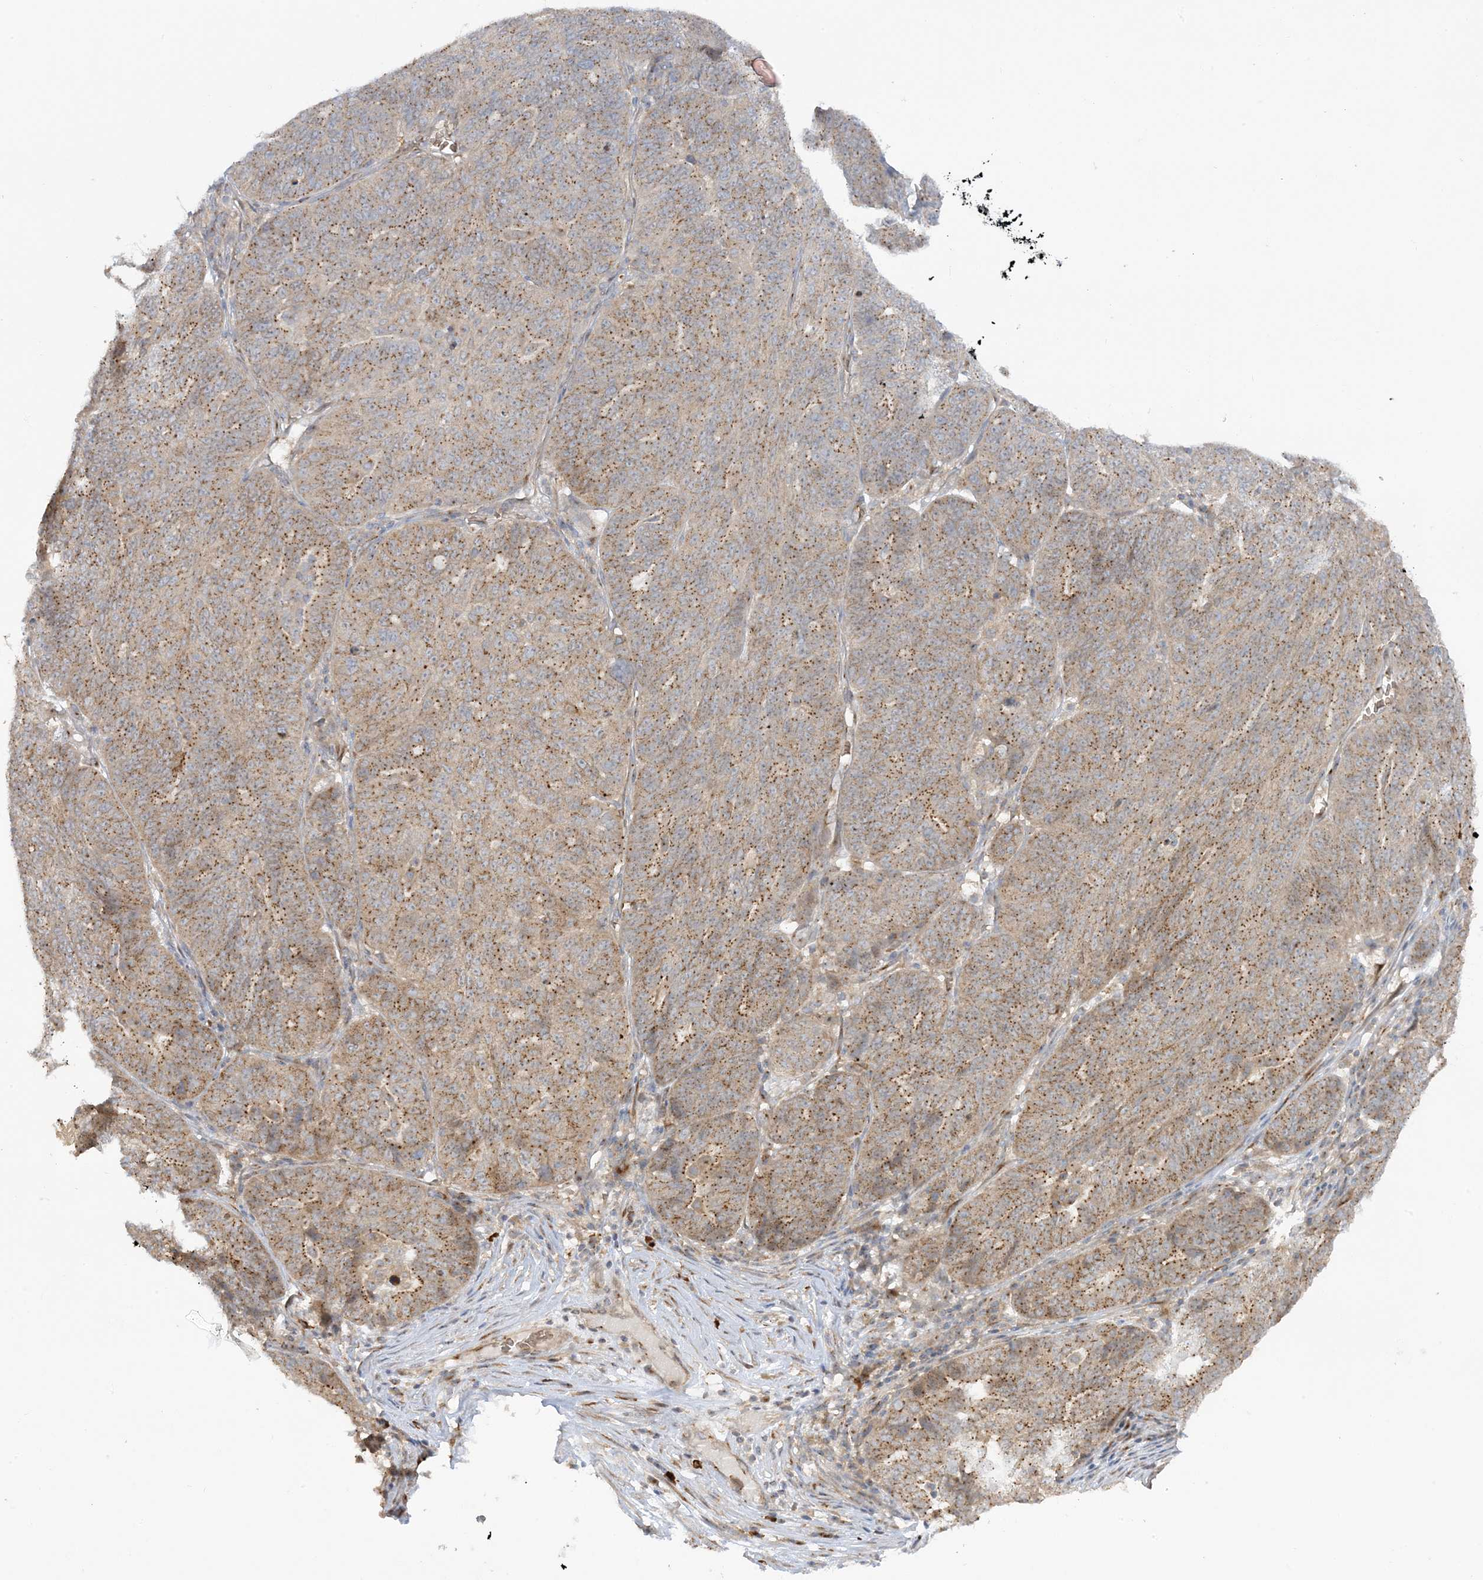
{"staining": {"intensity": "moderate", "quantity": ">75%", "location": "cytoplasmic/membranous"}, "tissue": "ovarian cancer", "cell_type": "Tumor cells", "image_type": "cancer", "snomed": [{"axis": "morphology", "description": "Cystadenocarcinoma, serous, NOS"}, {"axis": "topography", "description": "Ovary"}], "caption": "Immunohistochemical staining of human ovarian serous cystadenocarcinoma exhibits moderate cytoplasmic/membranous protein expression in approximately >75% of tumor cells. (DAB IHC with brightfield microscopy, high magnification).", "gene": "RPP40", "patient": {"sex": "female", "age": 59}}